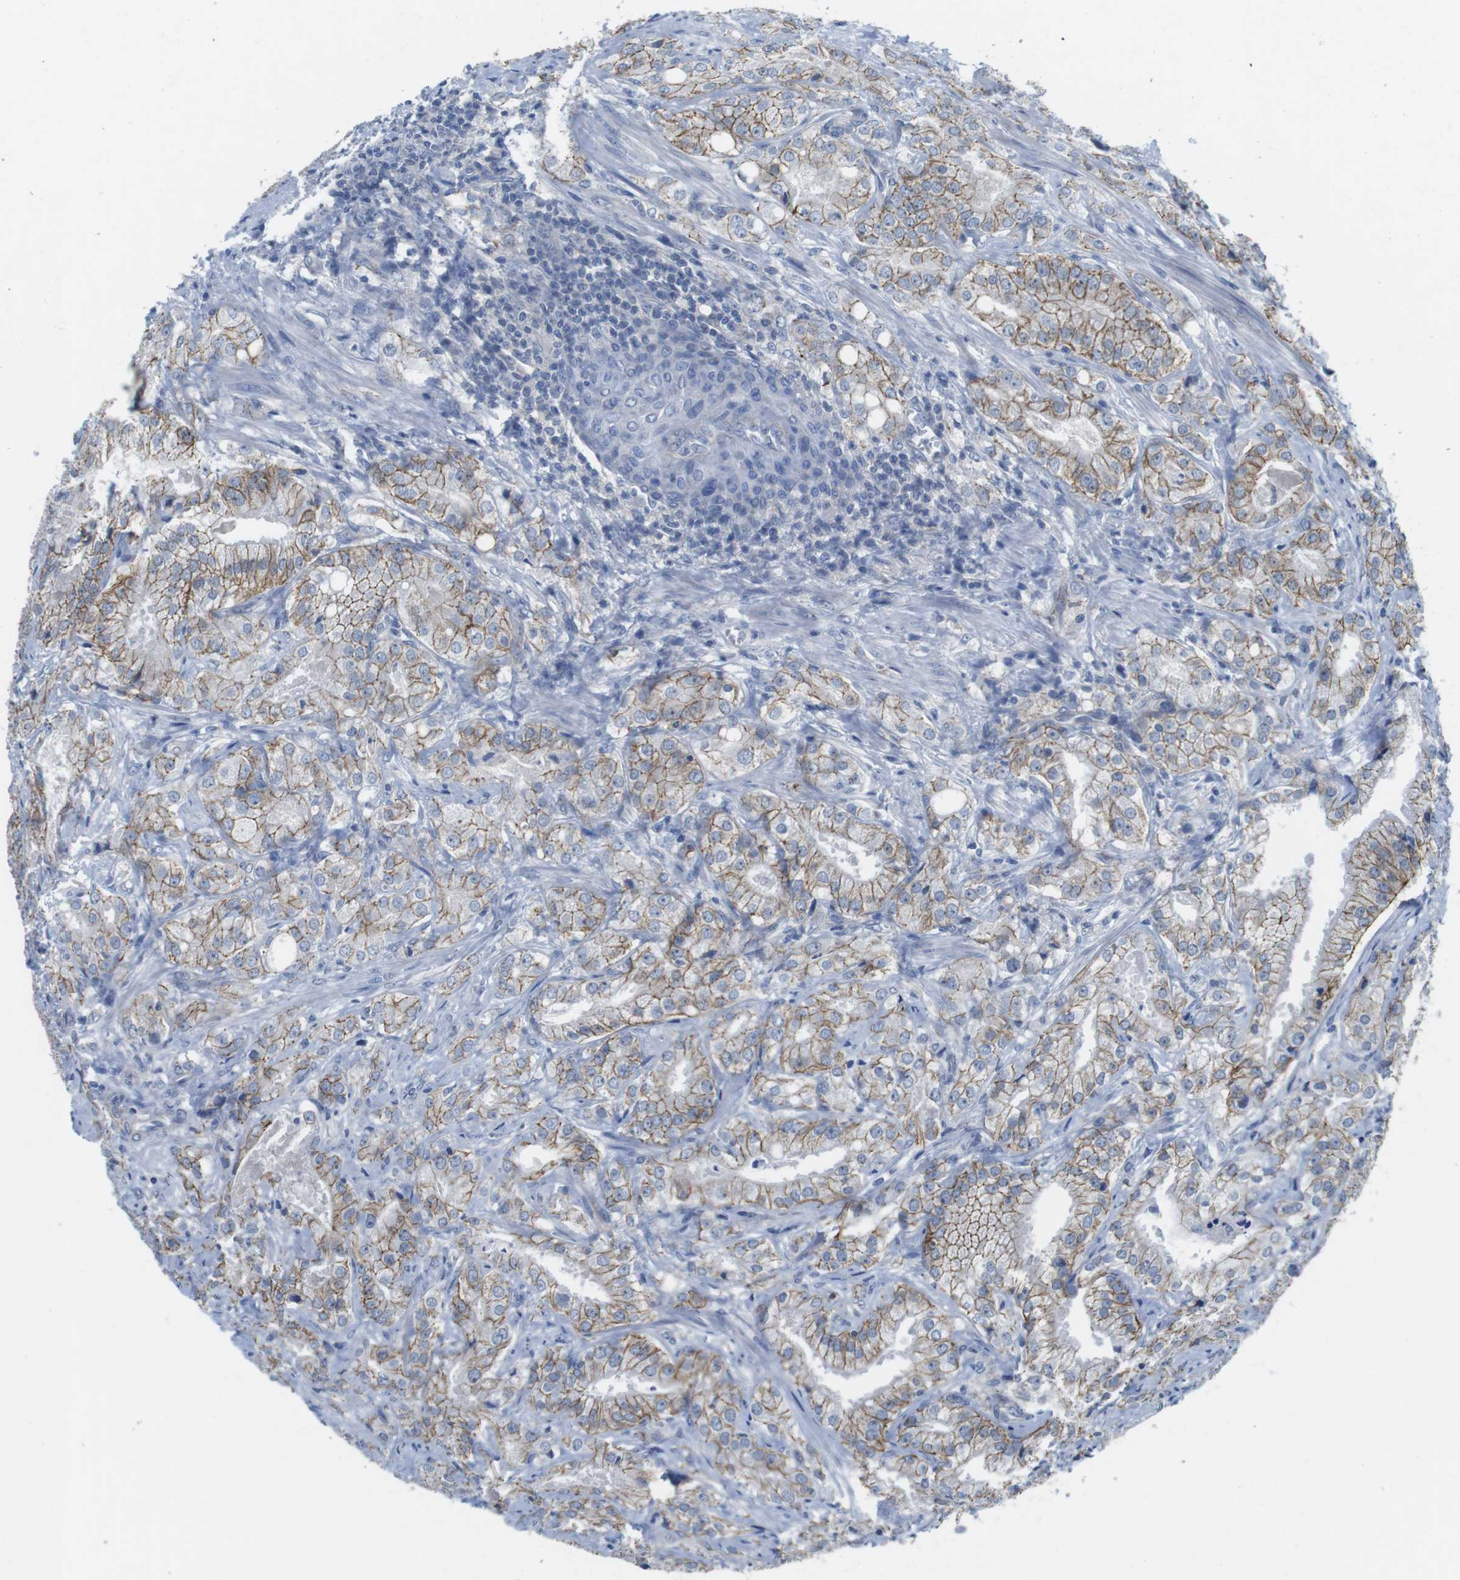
{"staining": {"intensity": "moderate", "quantity": ">75%", "location": "cytoplasmic/membranous"}, "tissue": "prostate cancer", "cell_type": "Tumor cells", "image_type": "cancer", "snomed": [{"axis": "morphology", "description": "Adenocarcinoma, High grade"}, {"axis": "topography", "description": "Prostate"}], "caption": "Protein staining demonstrates moderate cytoplasmic/membranous staining in about >75% of tumor cells in prostate cancer (high-grade adenocarcinoma).", "gene": "SCRIB", "patient": {"sex": "male", "age": 64}}